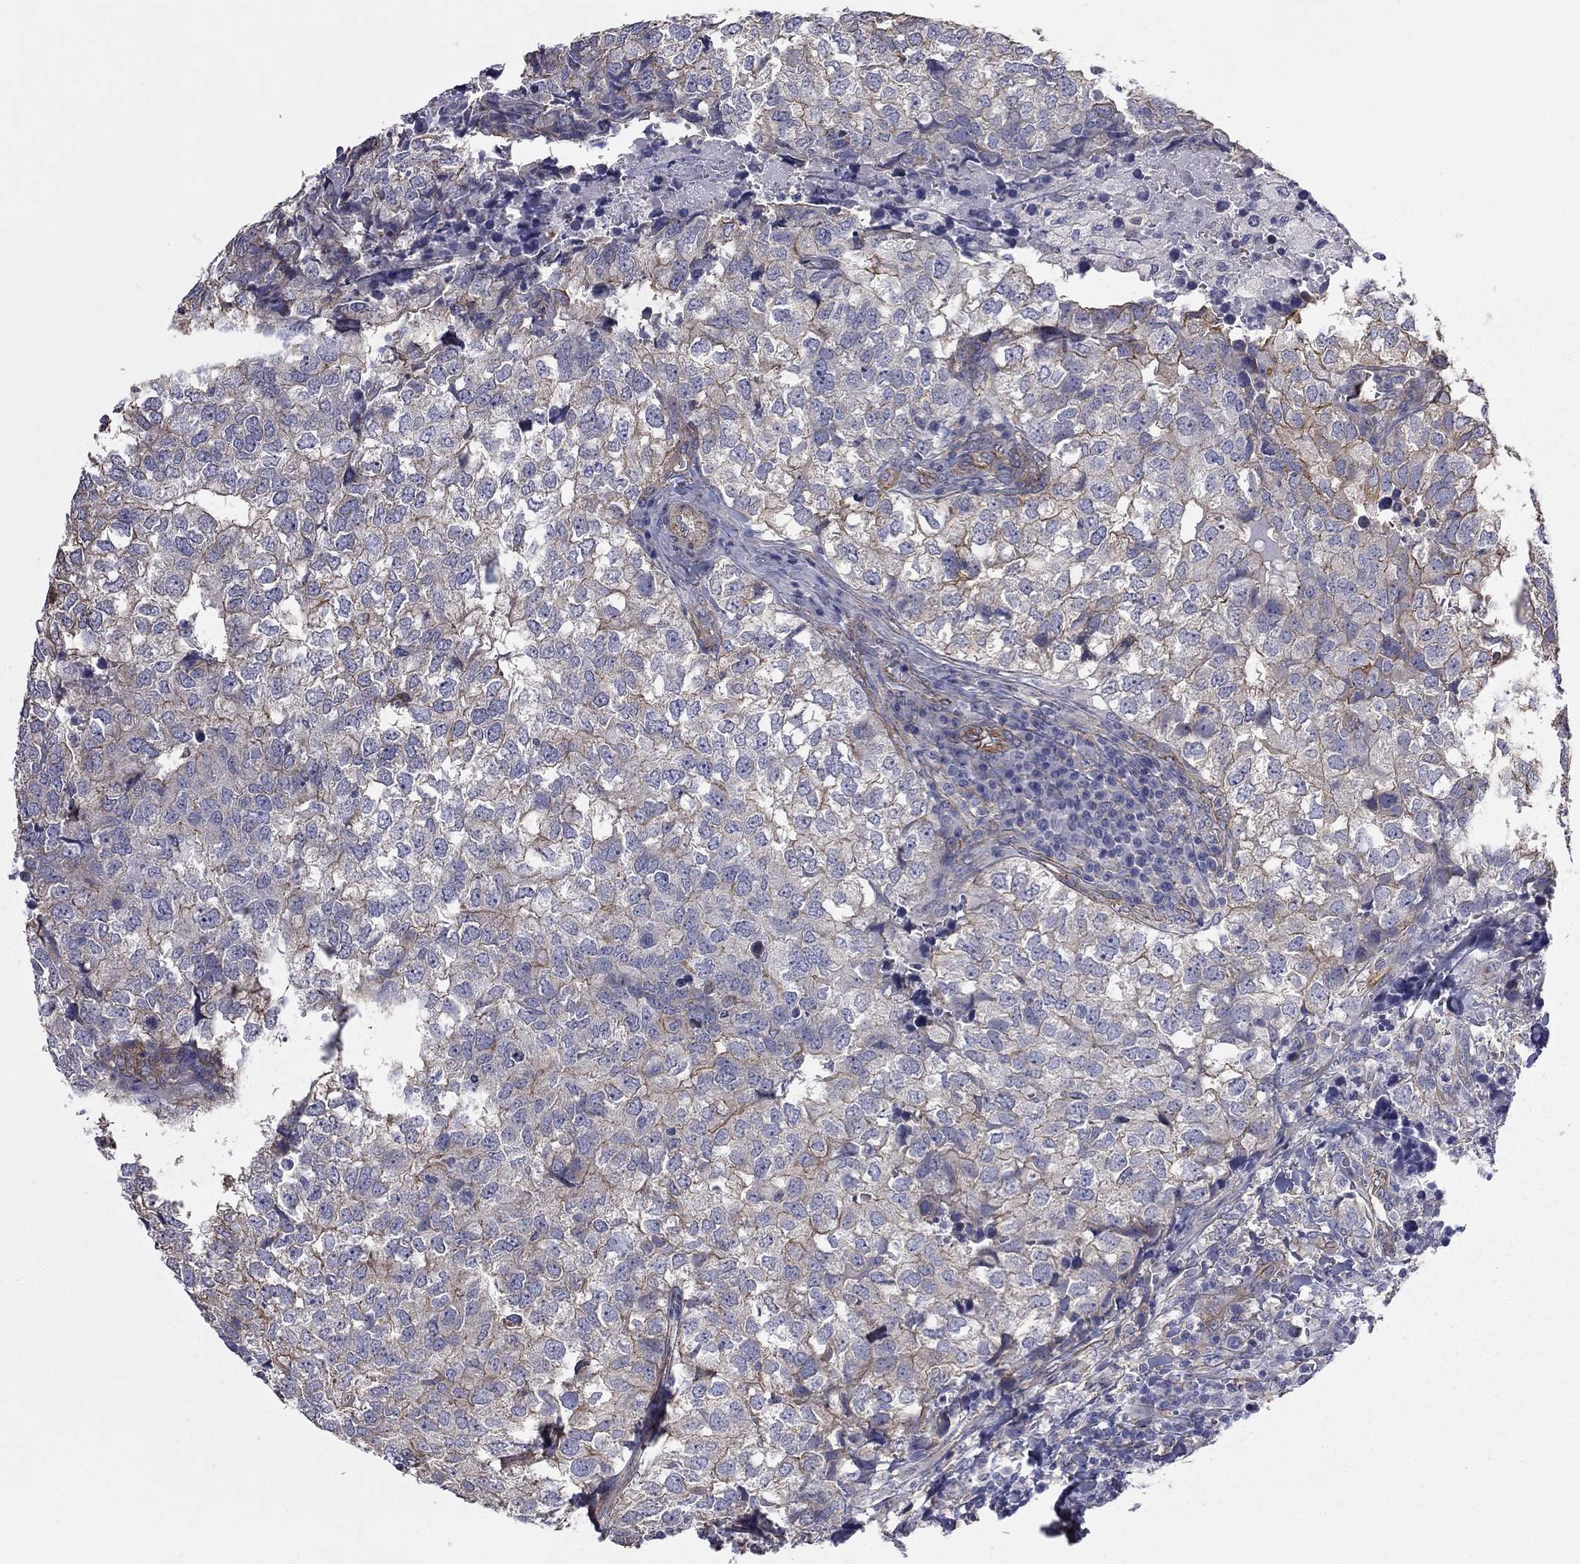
{"staining": {"intensity": "moderate", "quantity": "25%-75%", "location": "cytoplasmic/membranous"}, "tissue": "breast cancer", "cell_type": "Tumor cells", "image_type": "cancer", "snomed": [{"axis": "morphology", "description": "Duct carcinoma"}, {"axis": "topography", "description": "Breast"}], "caption": "Brown immunohistochemical staining in breast cancer shows moderate cytoplasmic/membranous staining in approximately 25%-75% of tumor cells.", "gene": "TCHH", "patient": {"sex": "female", "age": 30}}